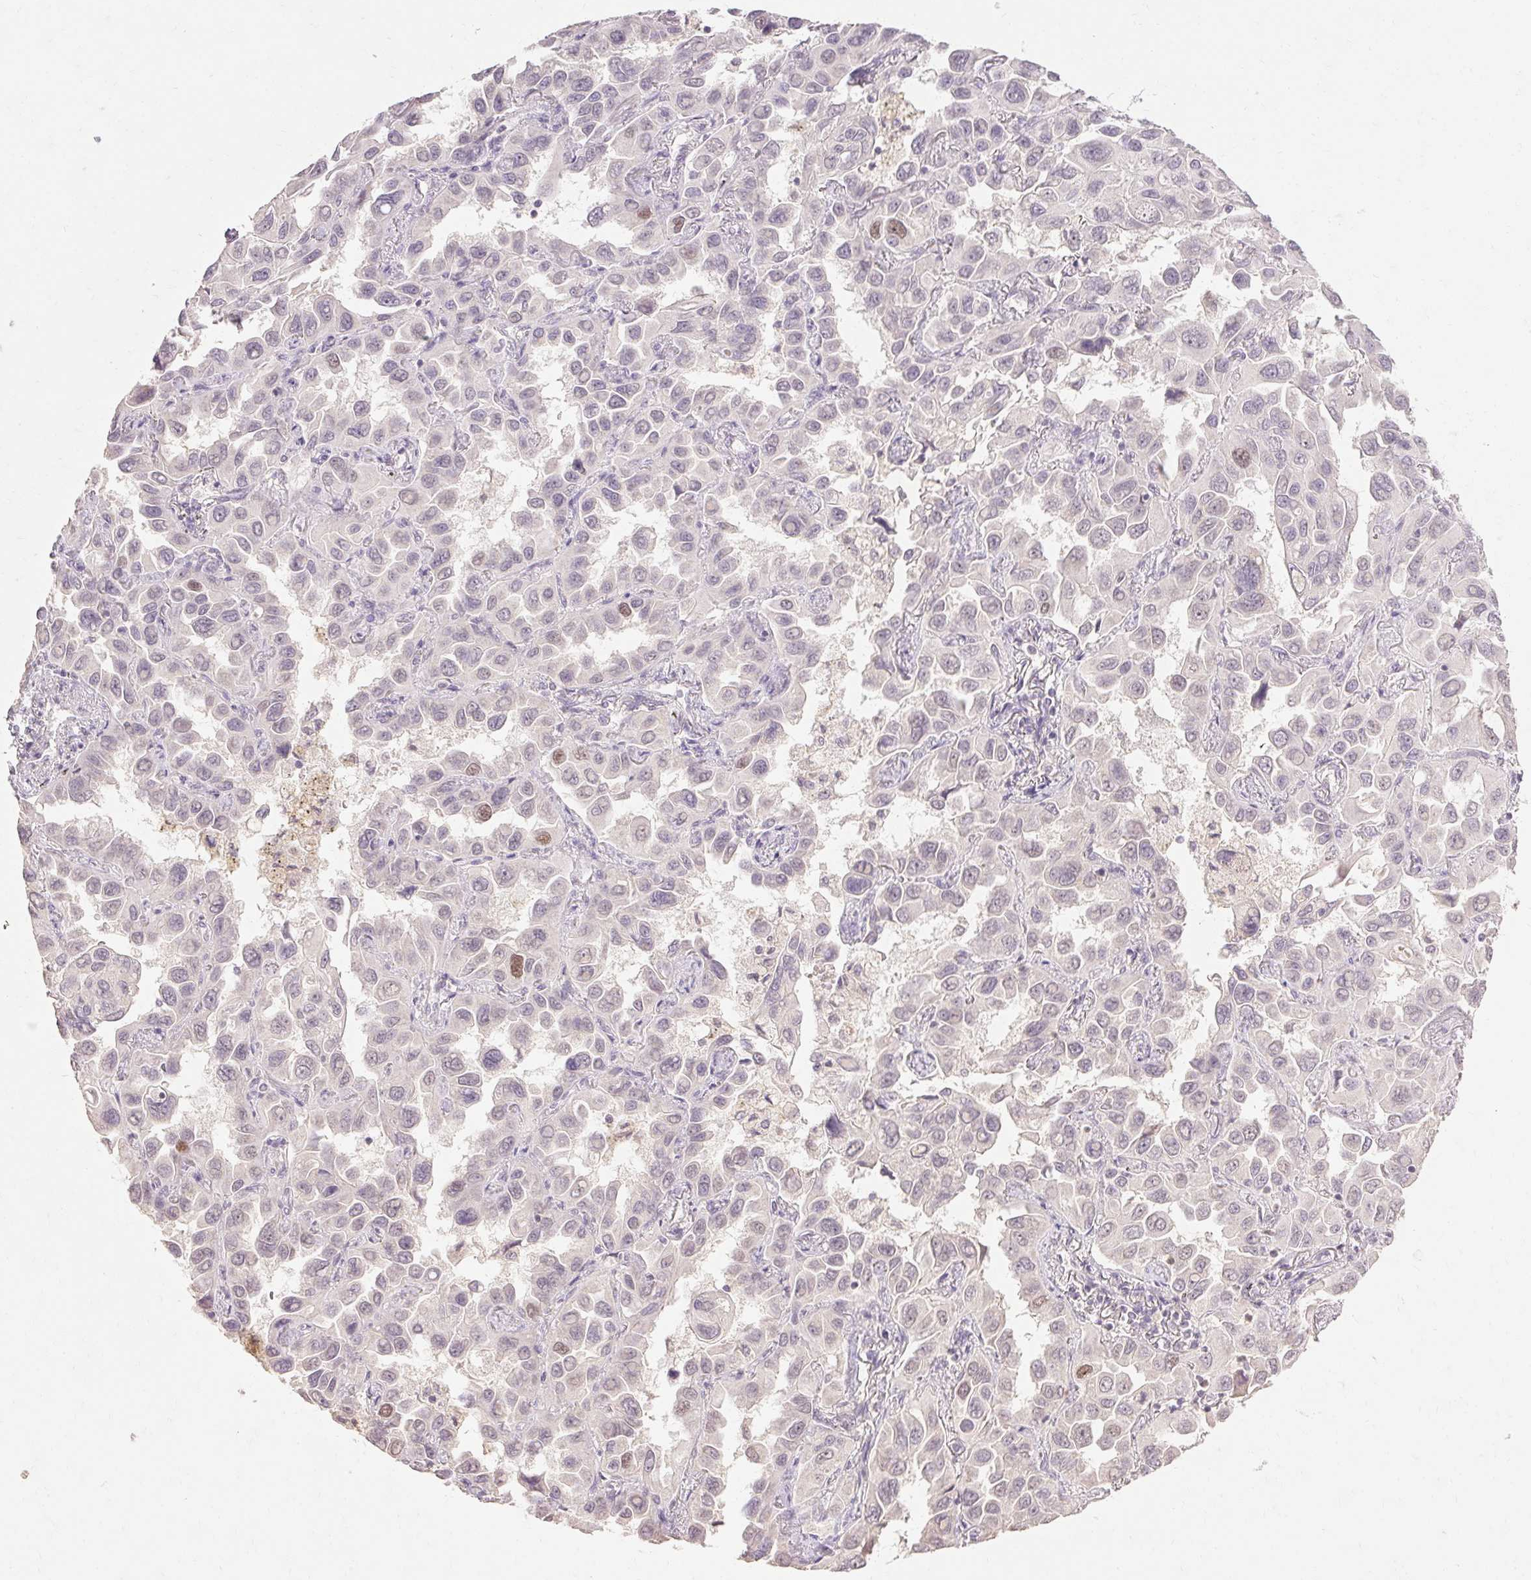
{"staining": {"intensity": "moderate", "quantity": "<25%", "location": "nuclear"}, "tissue": "lung cancer", "cell_type": "Tumor cells", "image_type": "cancer", "snomed": [{"axis": "morphology", "description": "Adenocarcinoma, NOS"}, {"axis": "topography", "description": "Lung"}], "caption": "Protein expression analysis of human adenocarcinoma (lung) reveals moderate nuclear staining in approximately <25% of tumor cells.", "gene": "SKP2", "patient": {"sex": "male", "age": 64}}